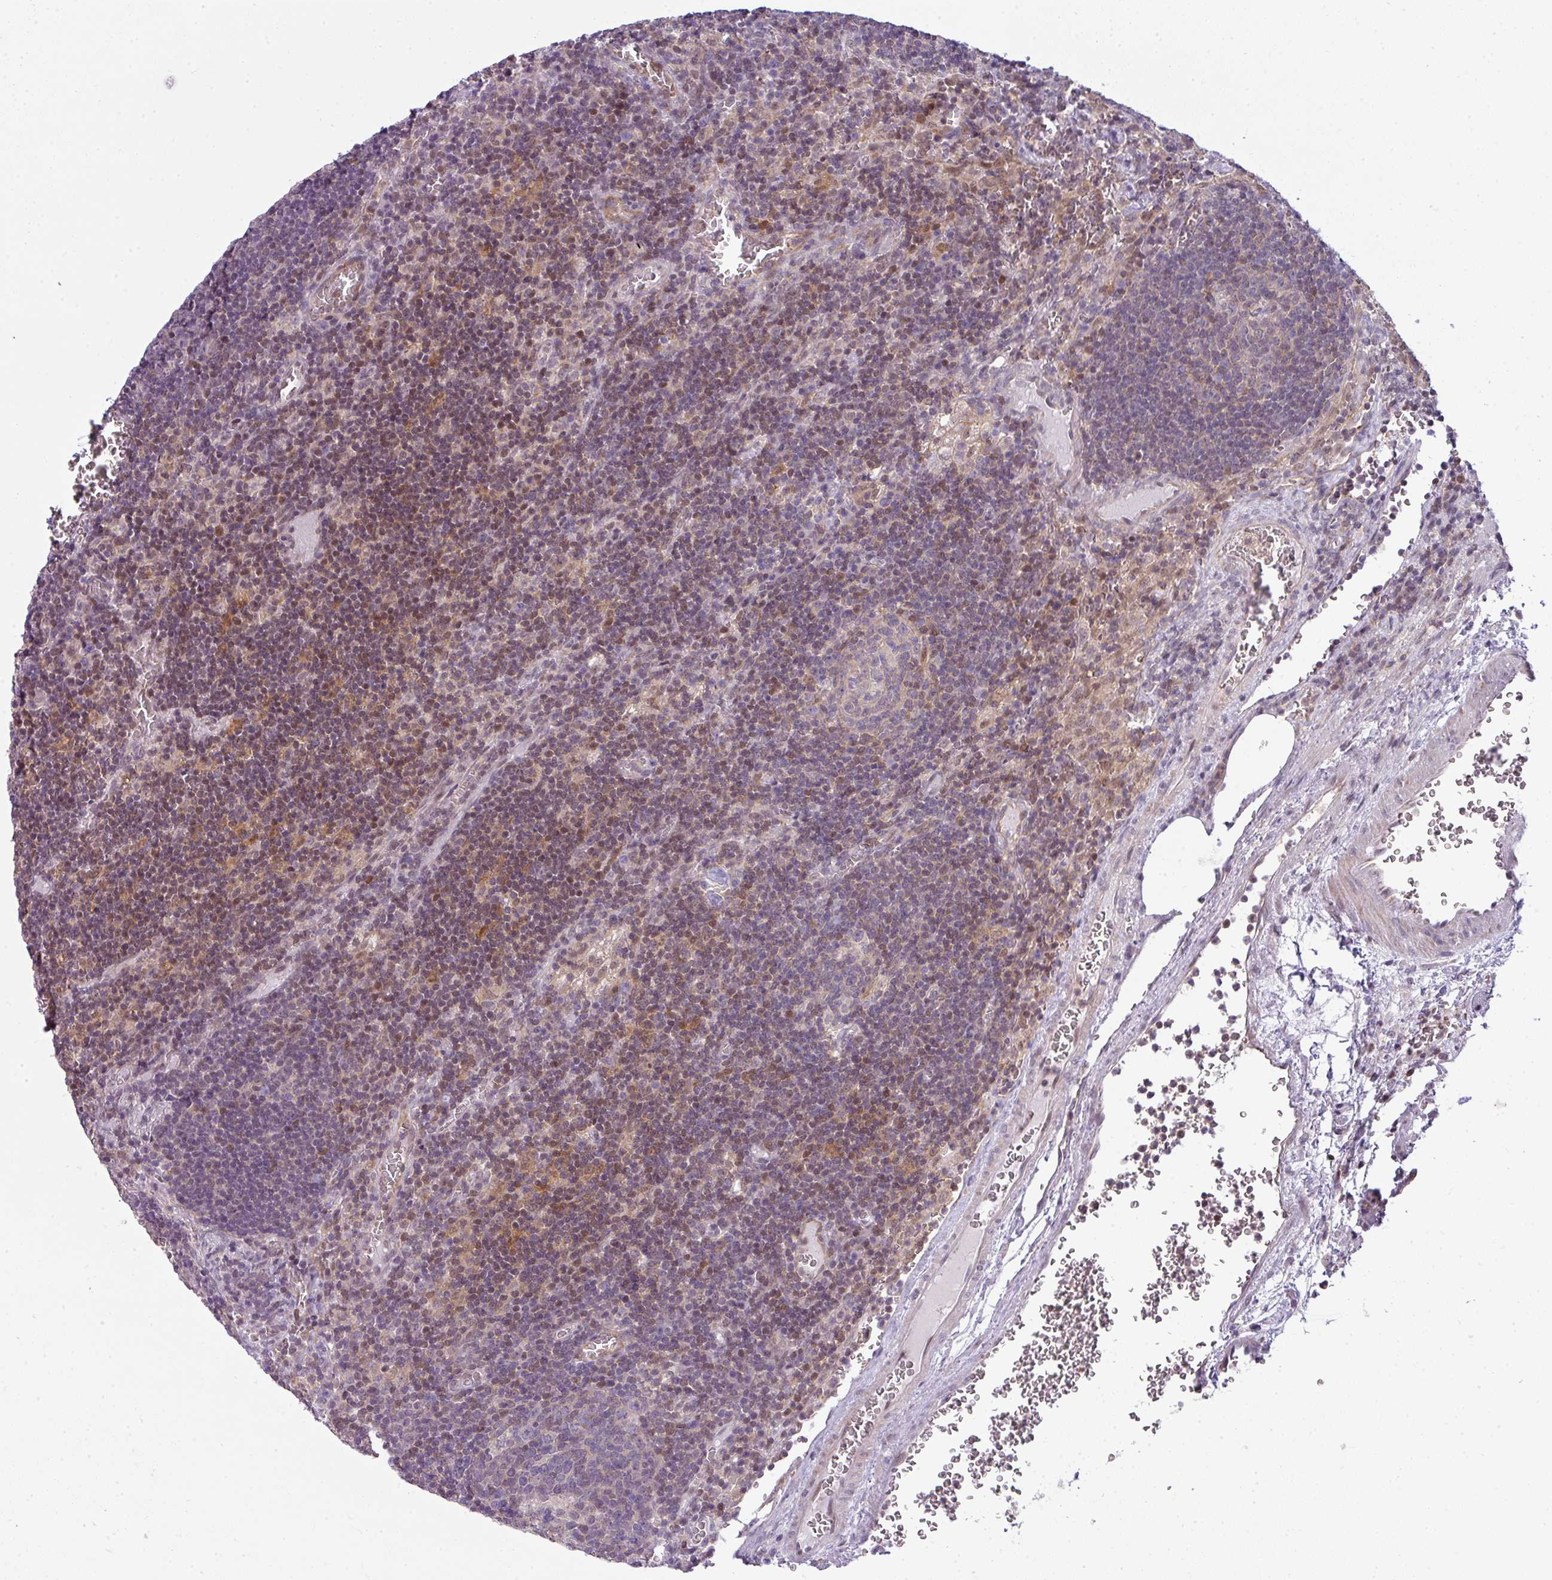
{"staining": {"intensity": "moderate", "quantity": "<25%", "location": "nuclear"}, "tissue": "lymph node", "cell_type": "Germinal center cells", "image_type": "normal", "snomed": [{"axis": "morphology", "description": "Normal tissue, NOS"}, {"axis": "topography", "description": "Lymph node"}], "caption": "The histopathology image displays a brown stain indicating the presence of a protein in the nuclear of germinal center cells in lymph node.", "gene": "STAT5A", "patient": {"sex": "male", "age": 50}}